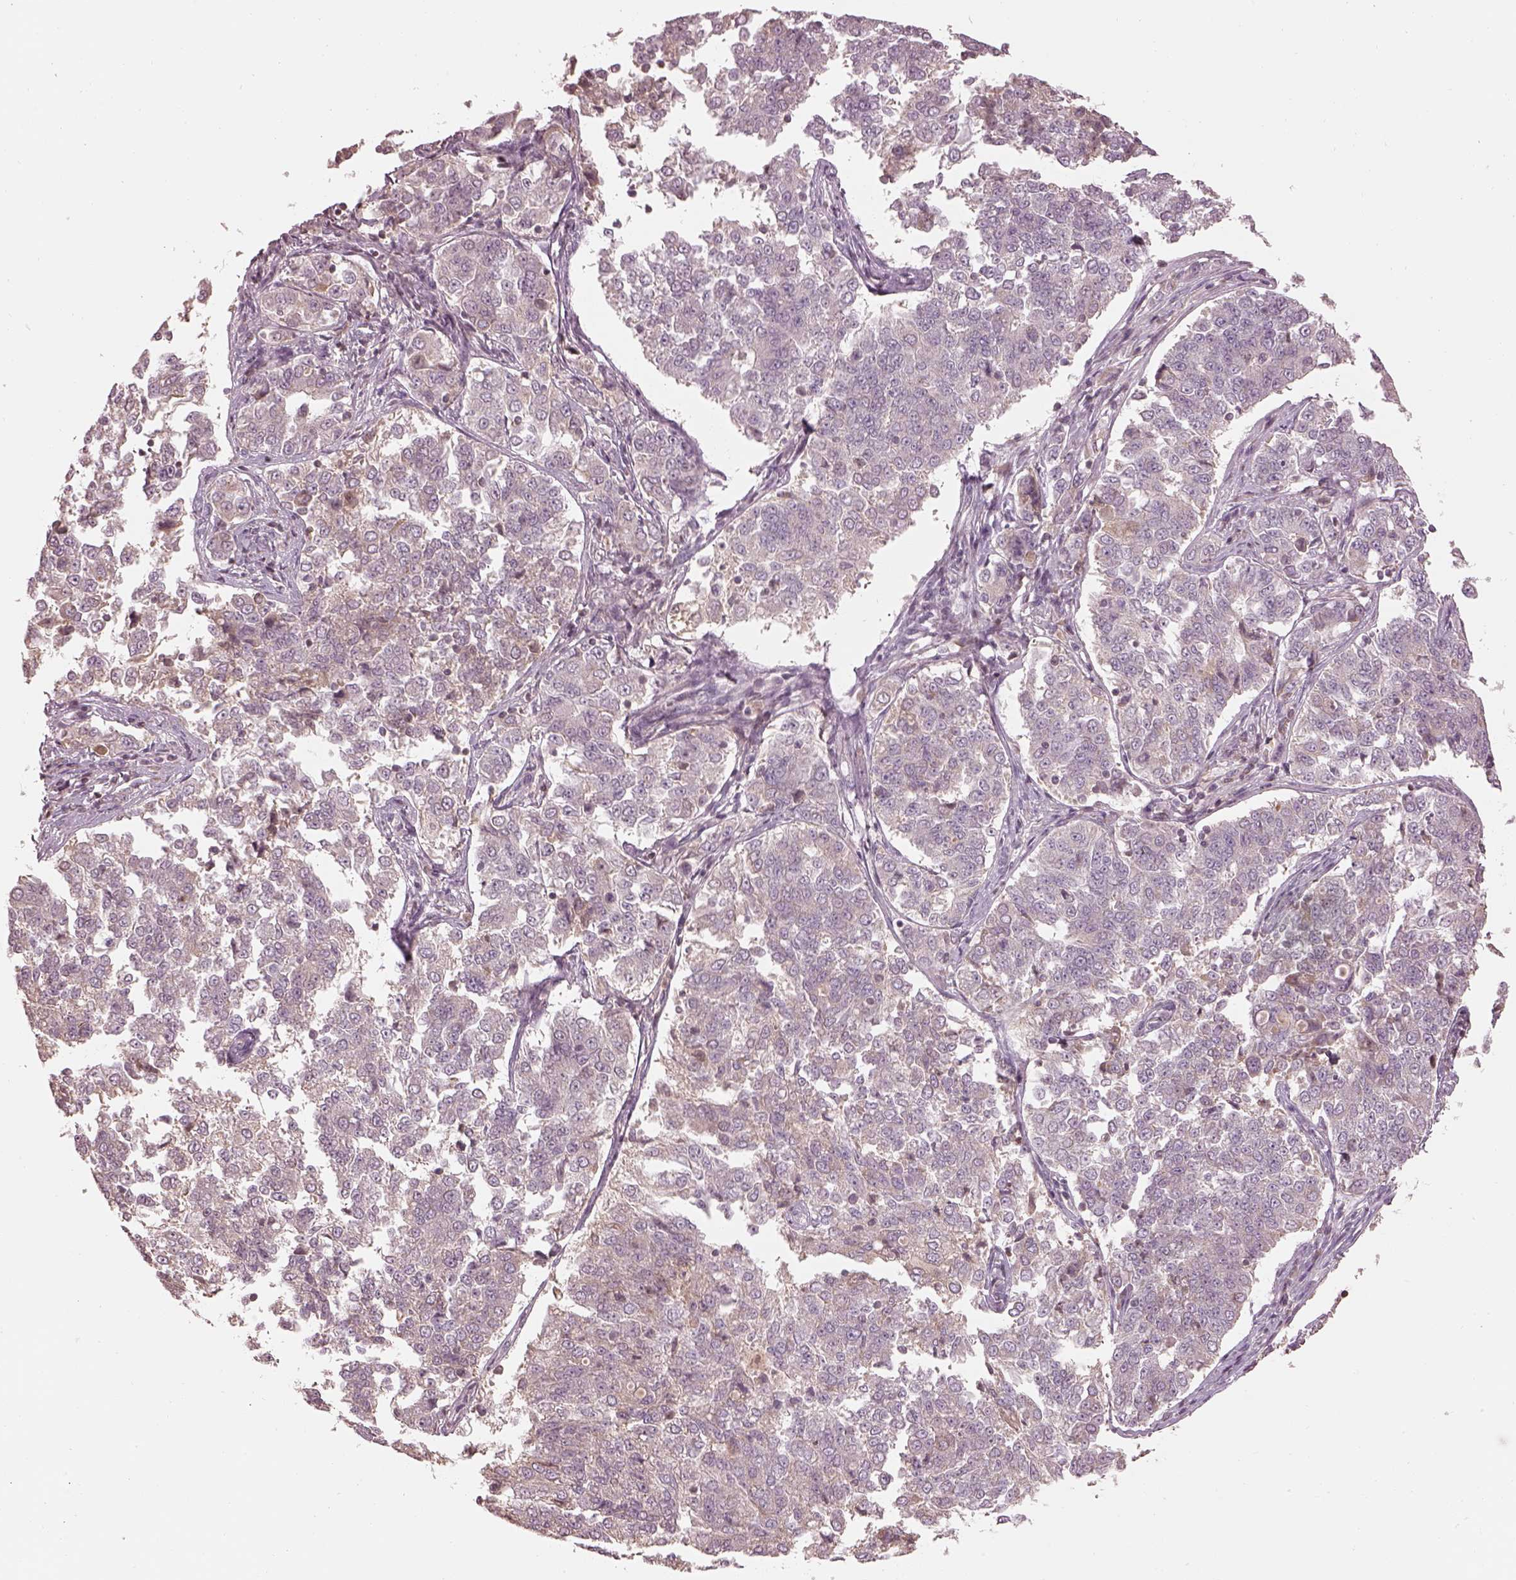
{"staining": {"intensity": "weak", "quantity": "25%-75%", "location": "cytoplasmic/membranous"}, "tissue": "endometrial cancer", "cell_type": "Tumor cells", "image_type": "cancer", "snomed": [{"axis": "morphology", "description": "Adenocarcinoma, NOS"}, {"axis": "topography", "description": "Endometrium"}], "caption": "Endometrial cancer stained with a protein marker demonstrates weak staining in tumor cells.", "gene": "TLX3", "patient": {"sex": "female", "age": 43}}